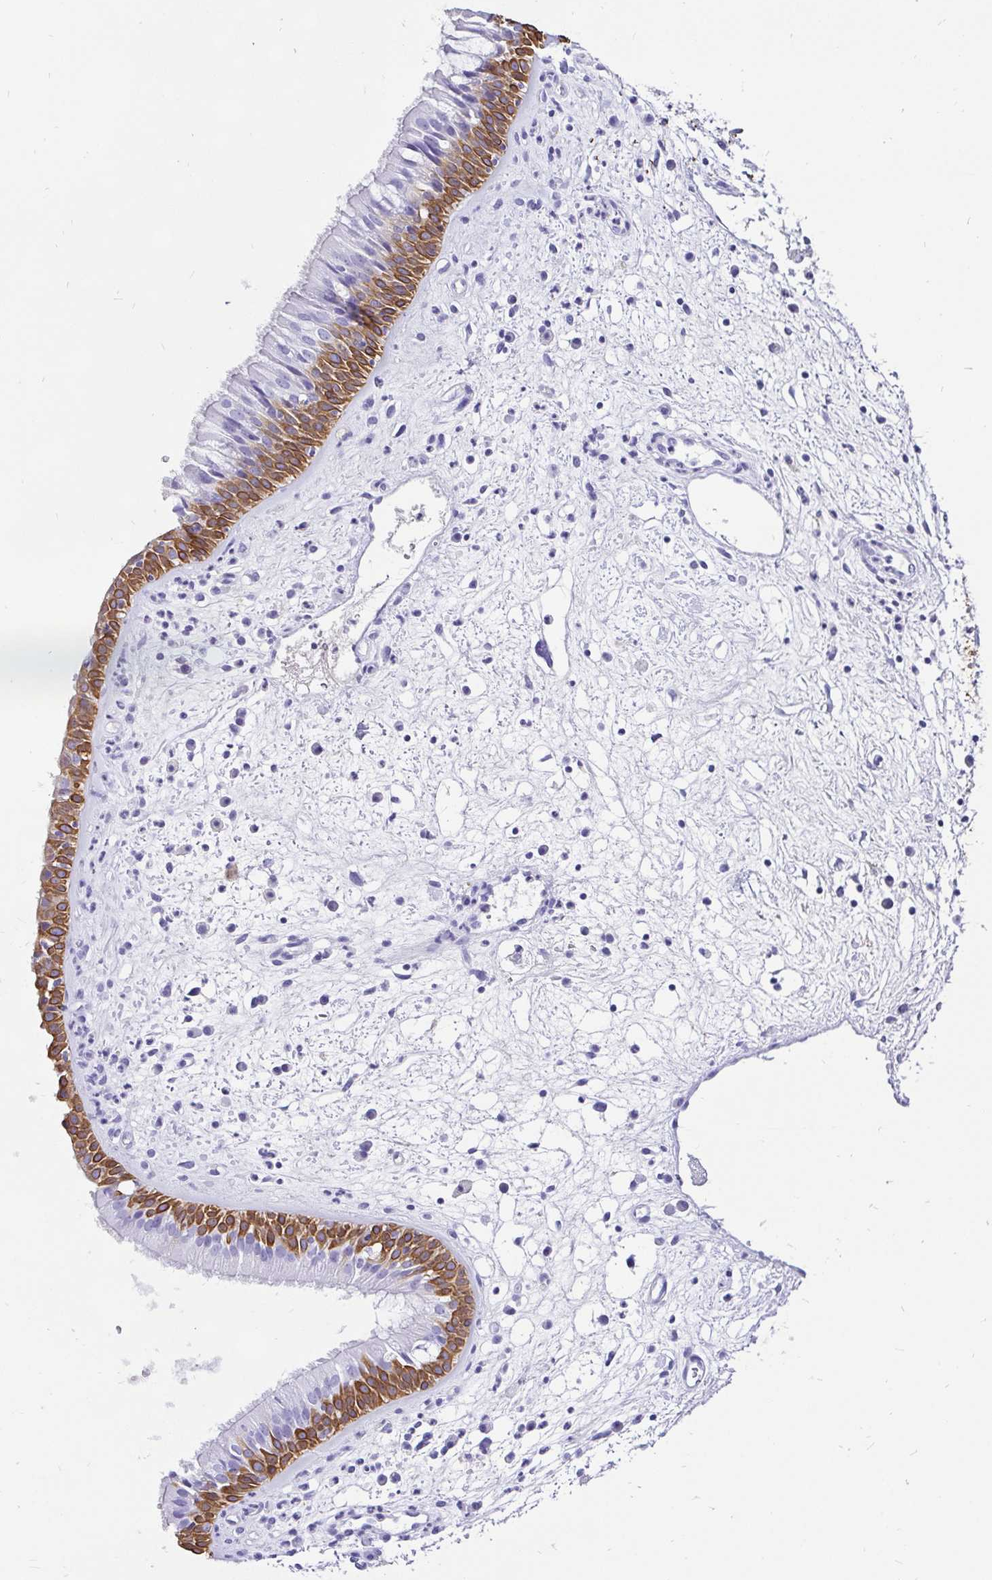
{"staining": {"intensity": "moderate", "quantity": "25%-75%", "location": "cytoplasmic/membranous"}, "tissue": "nasopharynx", "cell_type": "Respiratory epithelial cells", "image_type": "normal", "snomed": [{"axis": "morphology", "description": "Normal tissue, NOS"}, {"axis": "topography", "description": "Nasopharynx"}], "caption": "A medium amount of moderate cytoplasmic/membranous staining is present in about 25%-75% of respiratory epithelial cells in benign nasopharynx. (brown staining indicates protein expression, while blue staining denotes nuclei).", "gene": "KRT13", "patient": {"sex": "male", "age": 65}}